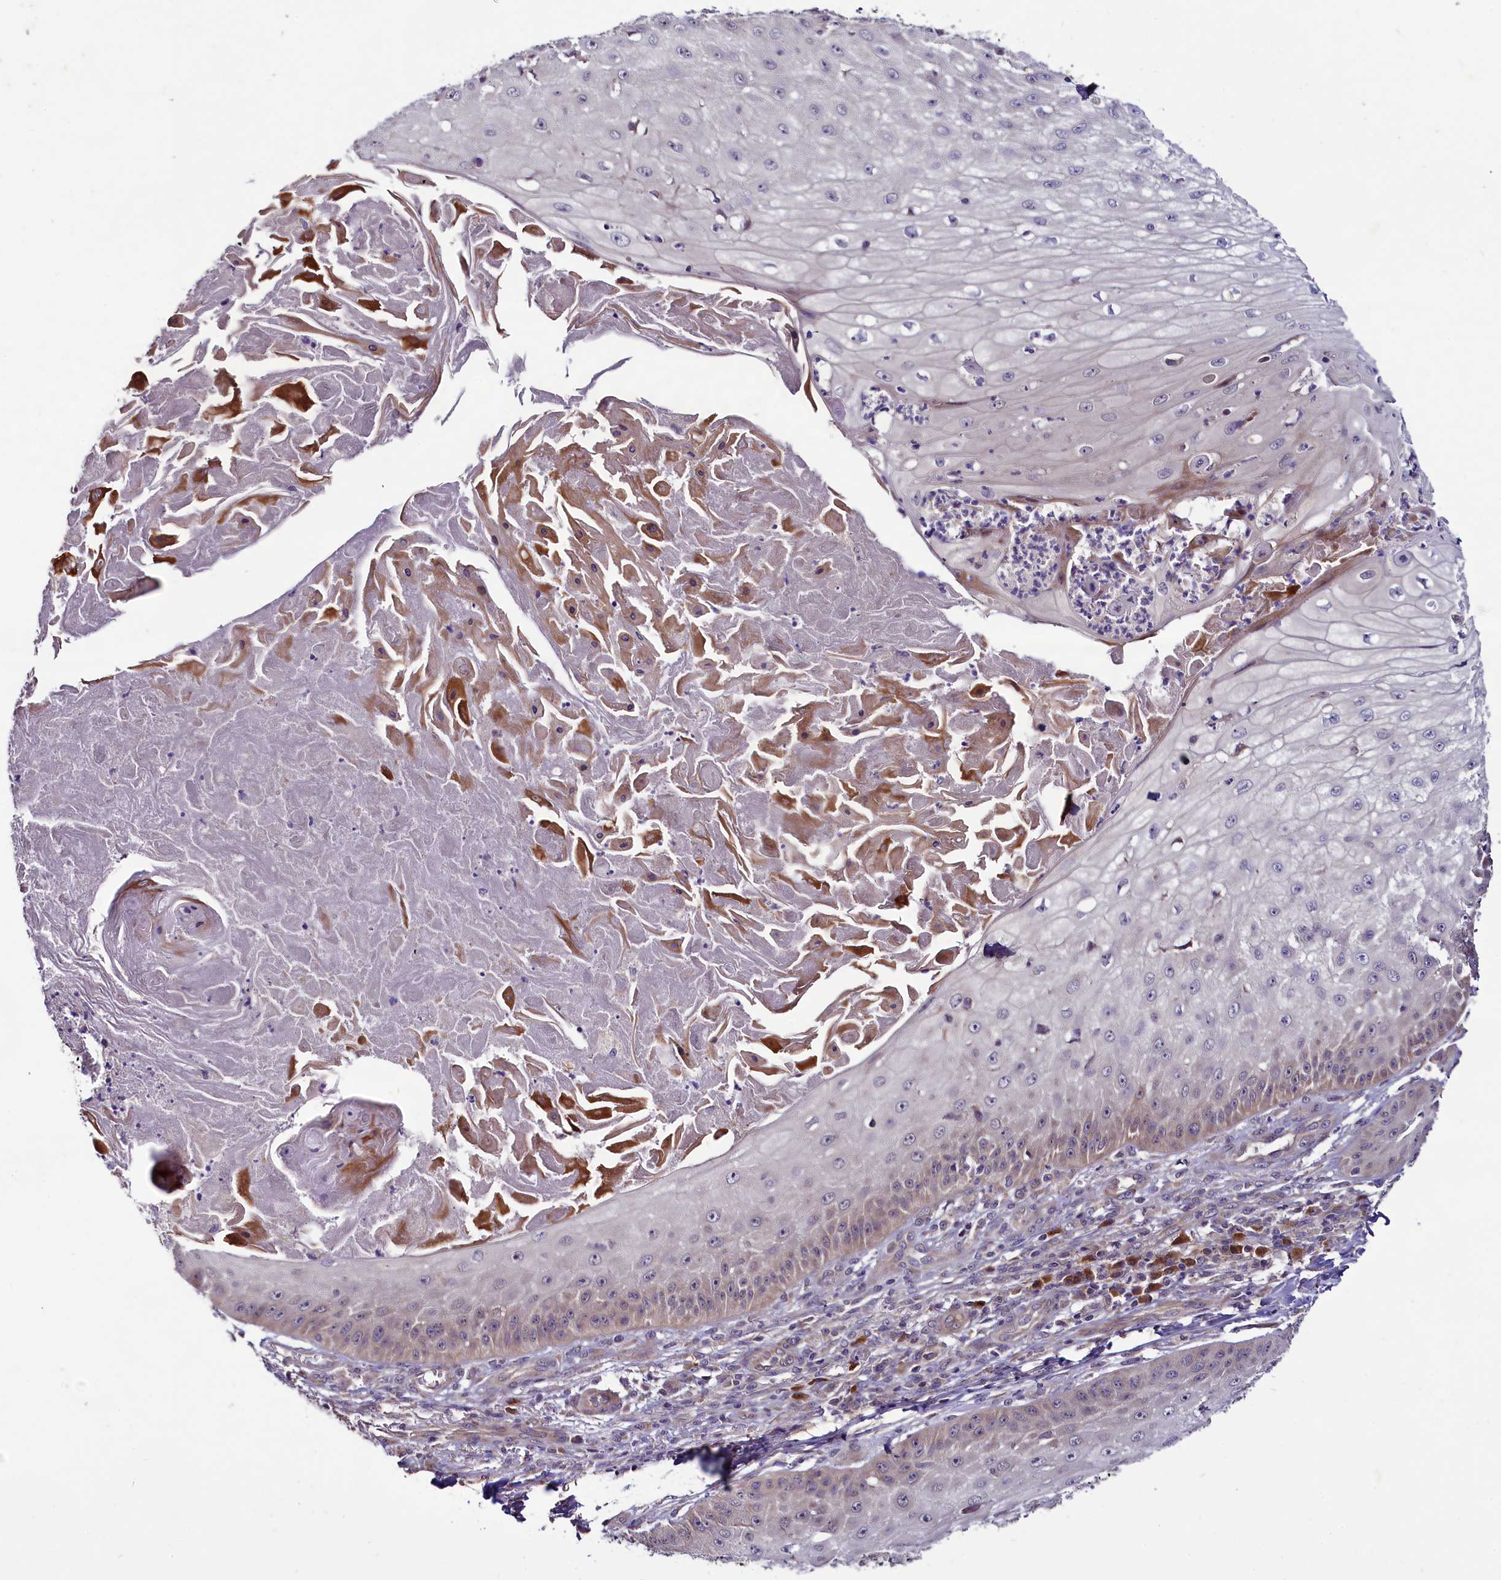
{"staining": {"intensity": "weak", "quantity": "<25%", "location": "cytoplasmic/membranous"}, "tissue": "skin cancer", "cell_type": "Tumor cells", "image_type": "cancer", "snomed": [{"axis": "morphology", "description": "Squamous cell carcinoma, NOS"}, {"axis": "topography", "description": "Skin"}], "caption": "This is a image of immunohistochemistry staining of skin squamous cell carcinoma, which shows no positivity in tumor cells. Brightfield microscopy of IHC stained with DAB (3,3'-diaminobenzidine) (brown) and hematoxylin (blue), captured at high magnification.", "gene": "RPUSD2", "patient": {"sex": "male", "age": 70}}